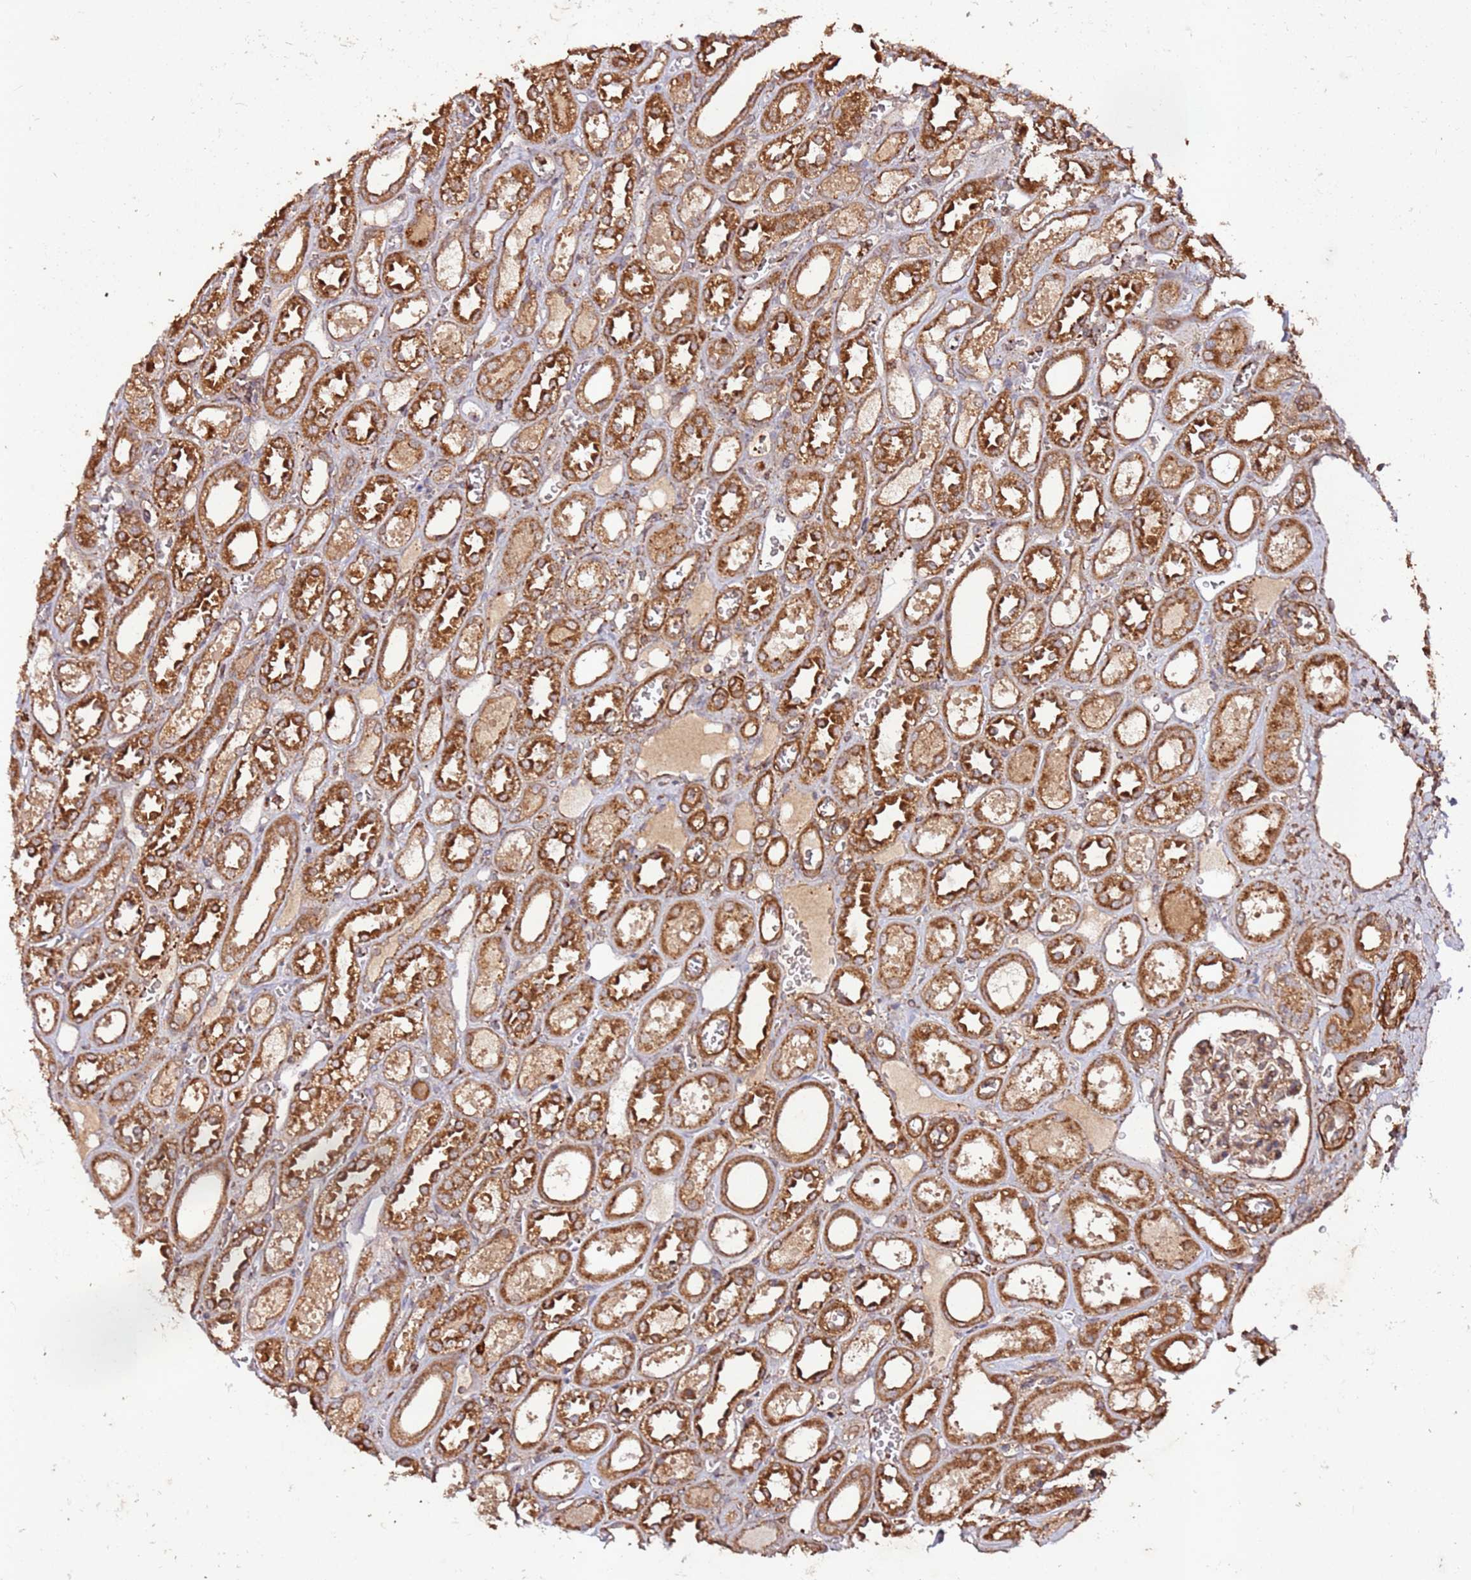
{"staining": {"intensity": "moderate", "quantity": ">75%", "location": "cytoplasmic/membranous"}, "tissue": "kidney", "cell_type": "Cells in glomeruli", "image_type": "normal", "snomed": [{"axis": "morphology", "description": "Normal tissue, NOS"}, {"axis": "topography", "description": "Kidney"}], "caption": "Immunohistochemistry (IHC) staining of unremarkable kidney, which exhibits medium levels of moderate cytoplasmic/membranous positivity in about >75% of cells in glomeruli indicating moderate cytoplasmic/membranous protein positivity. The staining was performed using DAB (brown) for protein detection and nuclei were counterstained in hematoxylin (blue).", "gene": "FAM186A", "patient": {"sex": "female", "age": 41}}